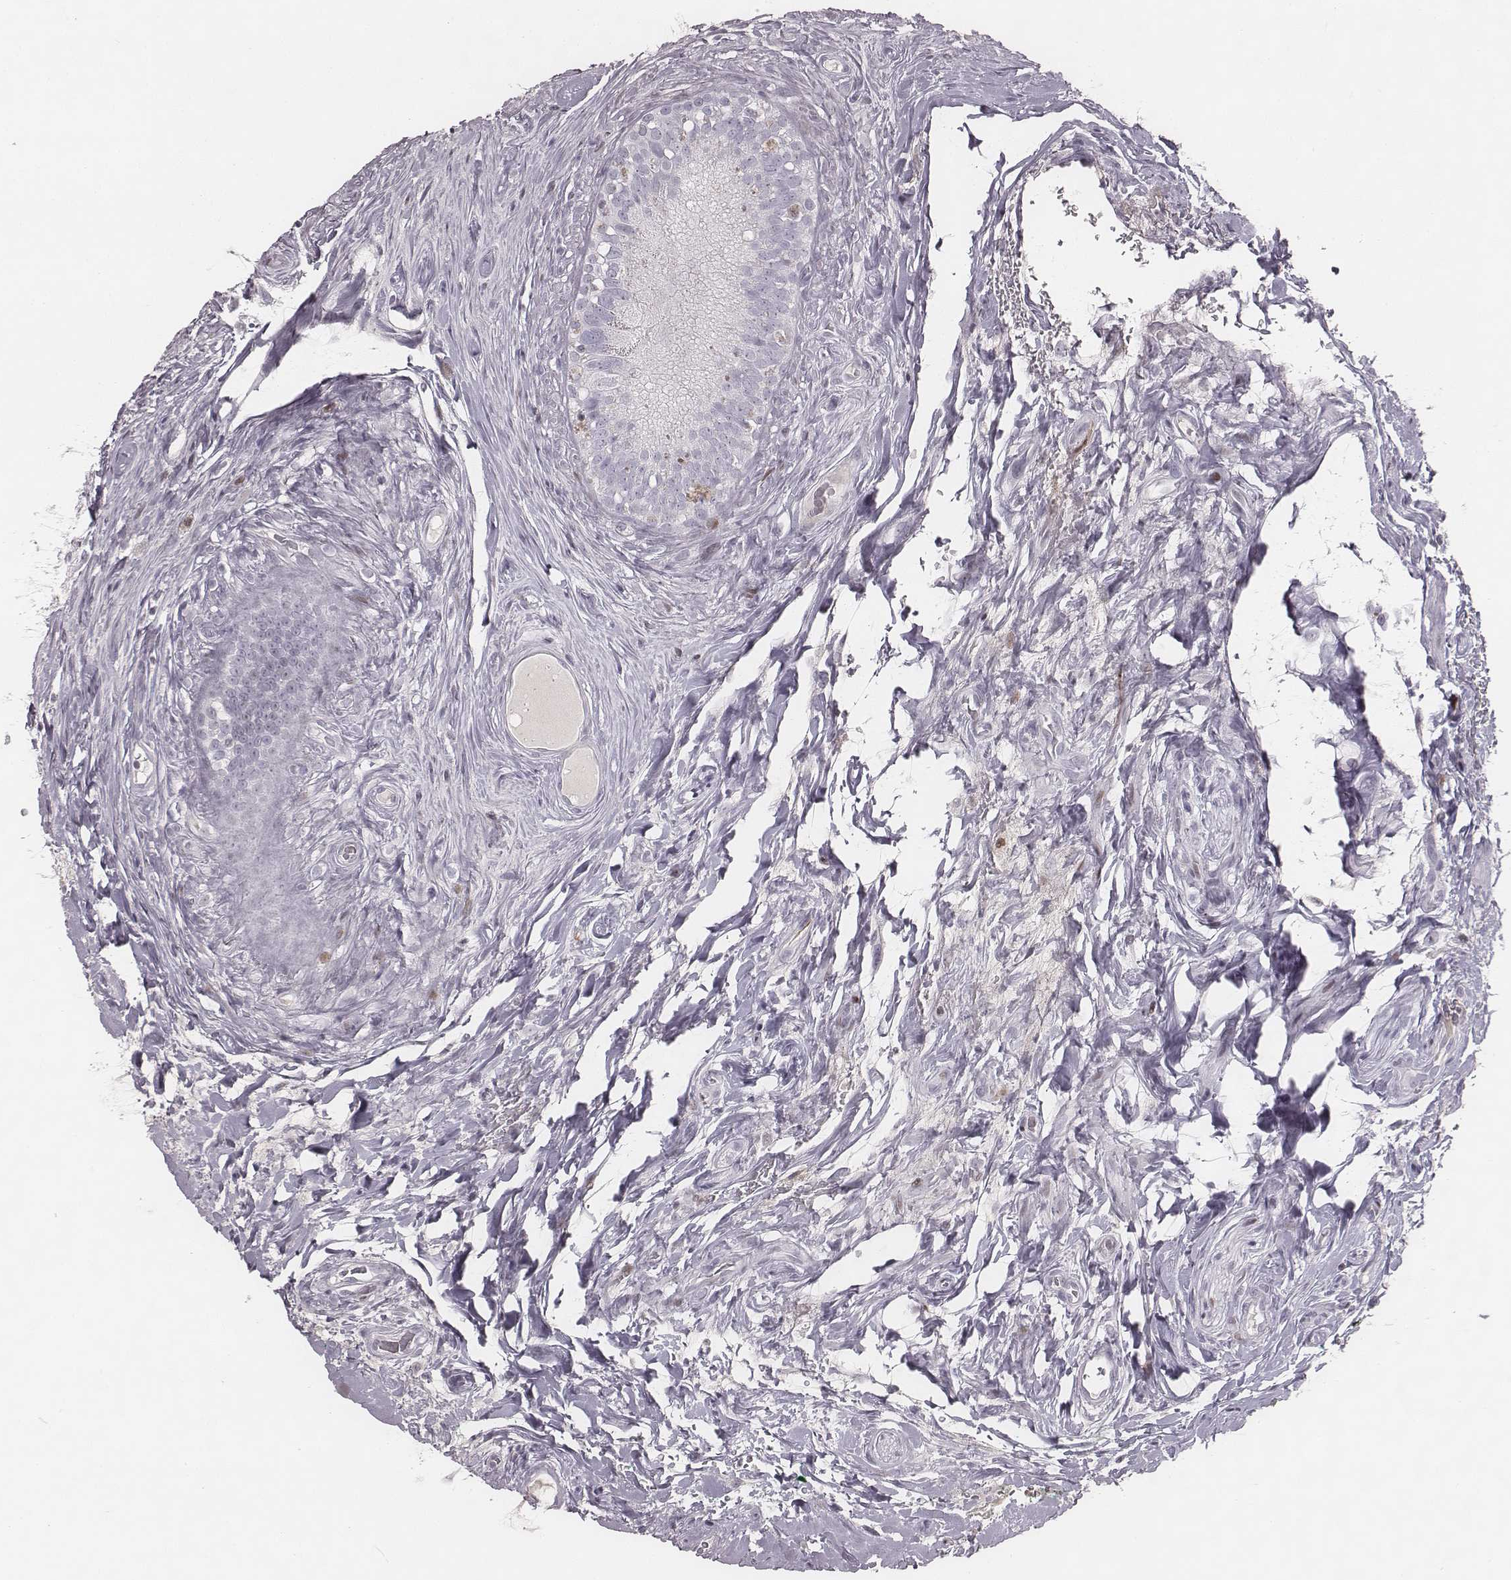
{"staining": {"intensity": "negative", "quantity": "none", "location": "none"}, "tissue": "epididymis", "cell_type": "Glandular cells", "image_type": "normal", "snomed": [{"axis": "morphology", "description": "Normal tissue, NOS"}, {"axis": "topography", "description": "Epididymis"}], "caption": "The immunohistochemistry (IHC) histopathology image has no significant expression in glandular cells of epididymis.", "gene": "NDC1", "patient": {"sex": "male", "age": 59}}